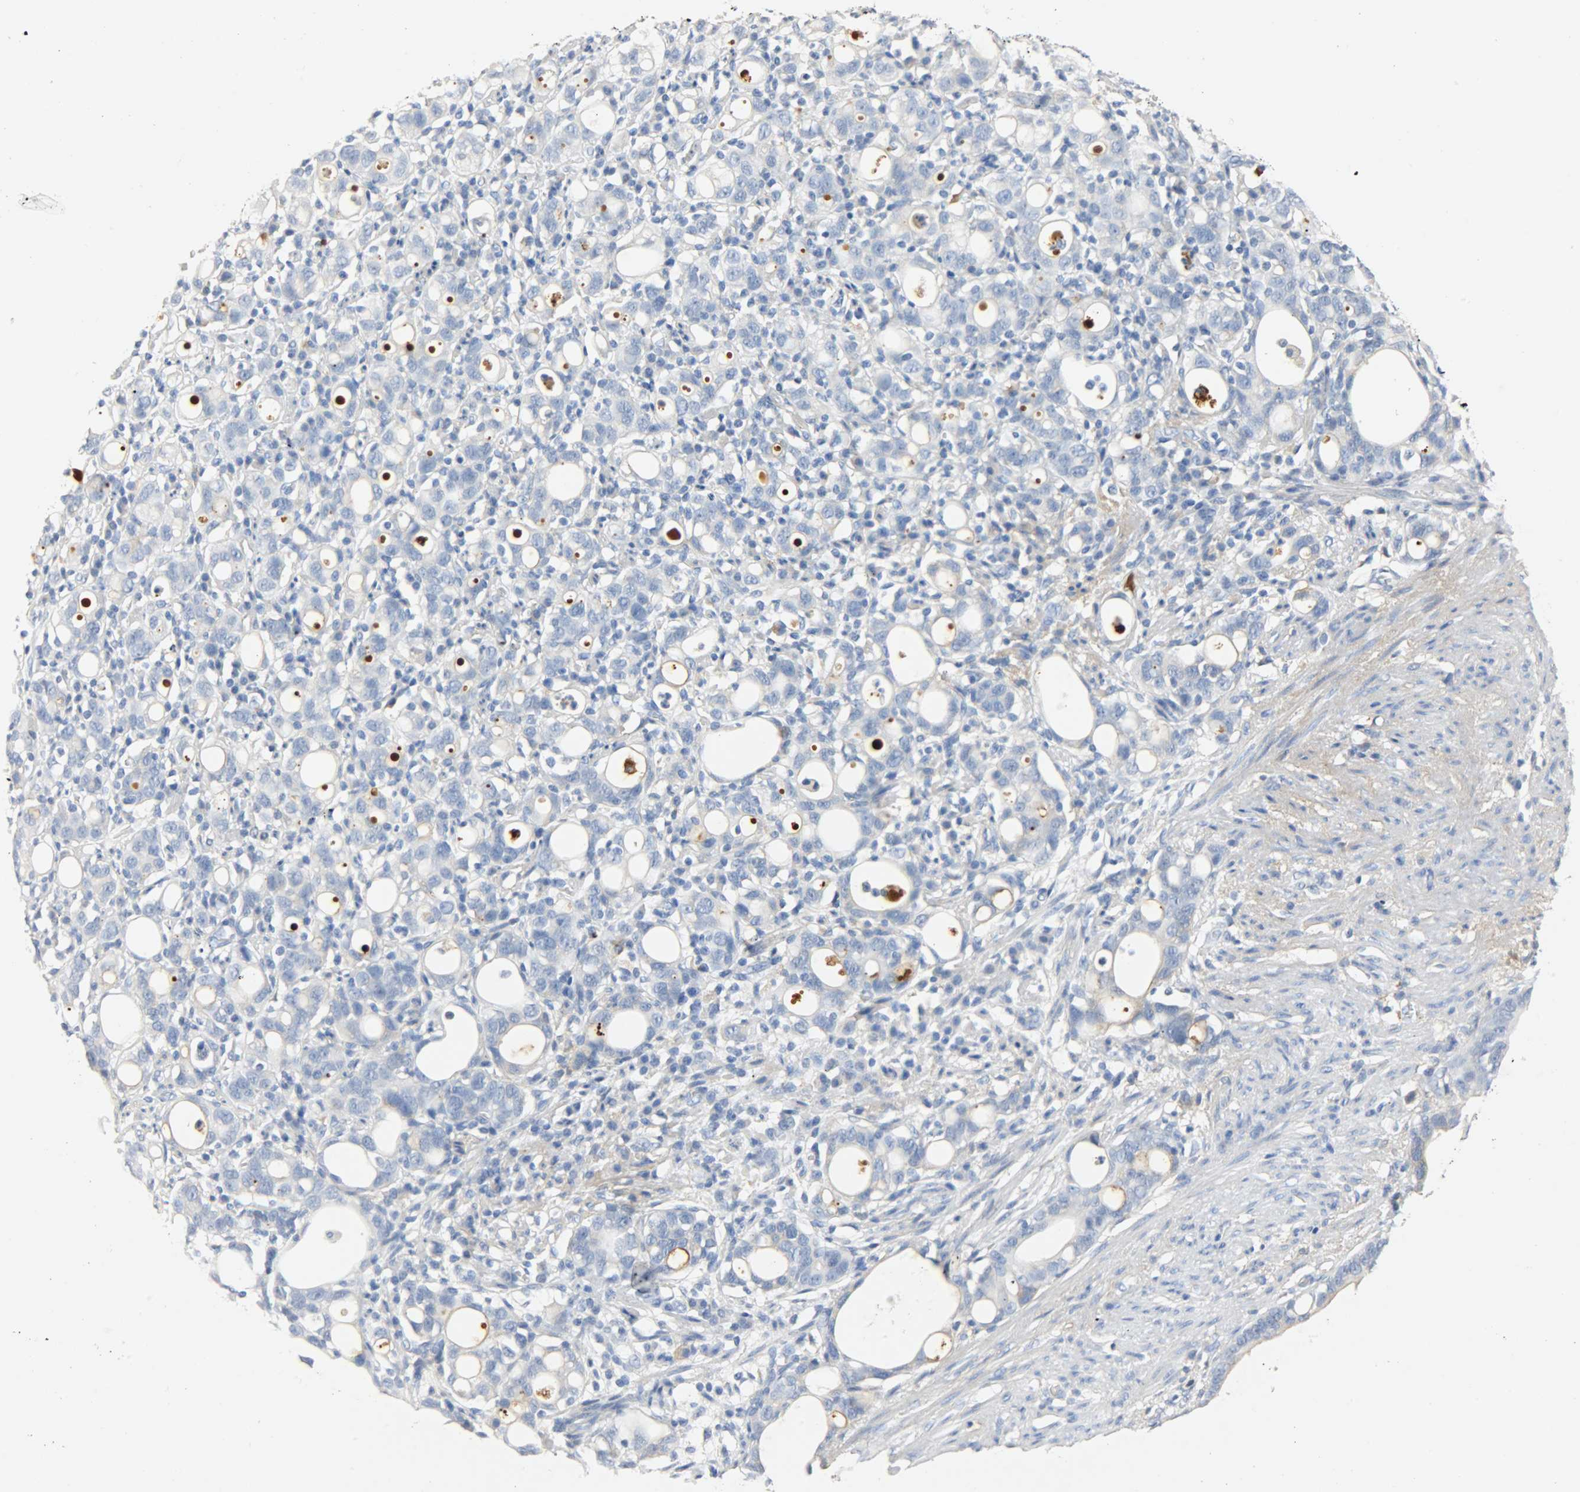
{"staining": {"intensity": "negative", "quantity": "none", "location": "none"}, "tissue": "stomach cancer", "cell_type": "Tumor cells", "image_type": "cancer", "snomed": [{"axis": "morphology", "description": "Adenocarcinoma, NOS"}, {"axis": "topography", "description": "Stomach"}], "caption": "Adenocarcinoma (stomach) was stained to show a protein in brown. There is no significant expression in tumor cells. (Immunohistochemistry (ihc), brightfield microscopy, high magnification).", "gene": "CRP", "patient": {"sex": "female", "age": 75}}